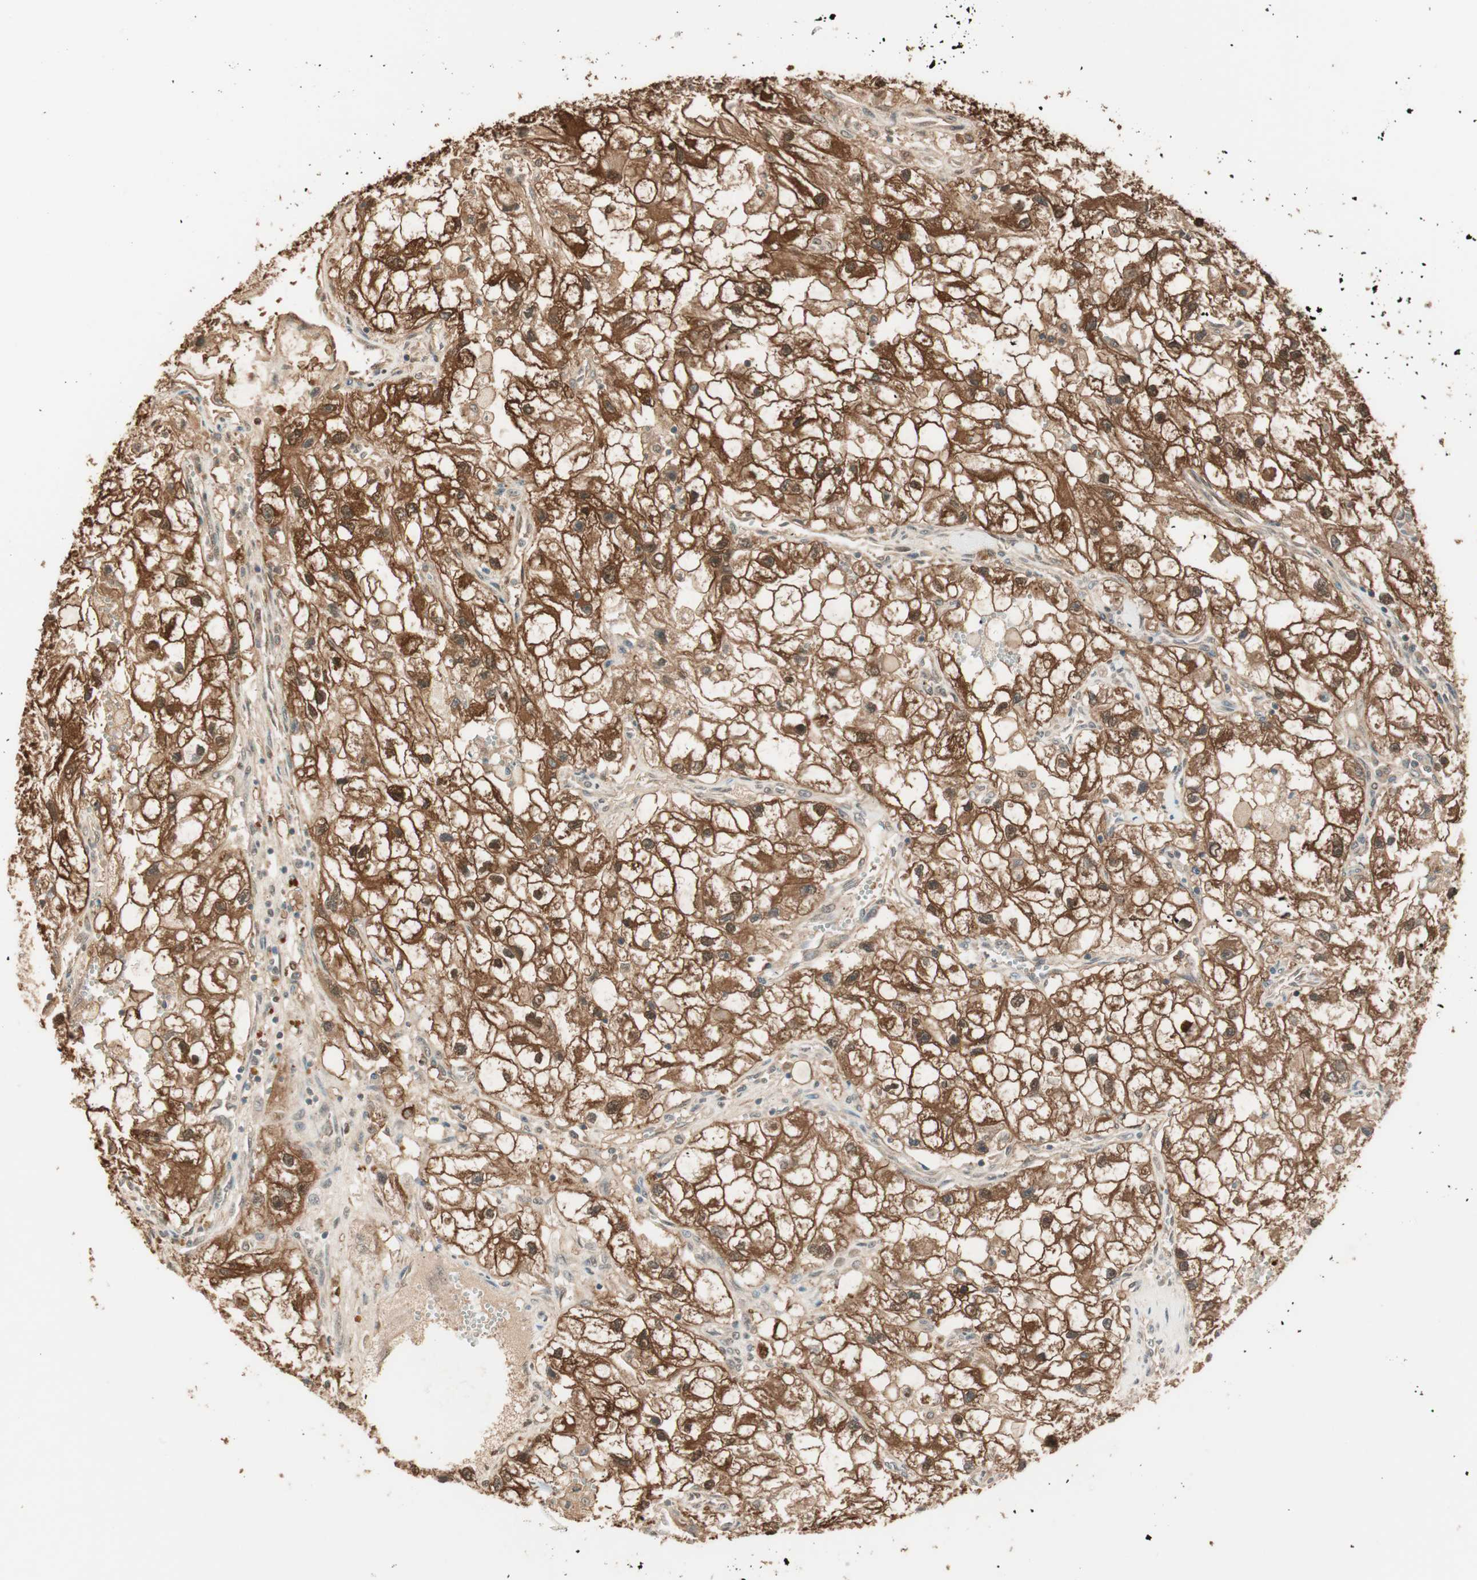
{"staining": {"intensity": "strong", "quantity": ">75%", "location": "cytoplasmic/membranous,nuclear"}, "tissue": "renal cancer", "cell_type": "Tumor cells", "image_type": "cancer", "snomed": [{"axis": "morphology", "description": "Adenocarcinoma, NOS"}, {"axis": "topography", "description": "Kidney"}], "caption": "Renal cancer tissue exhibits strong cytoplasmic/membranous and nuclear staining in about >75% of tumor cells", "gene": "ZNF443", "patient": {"sex": "female", "age": 70}}